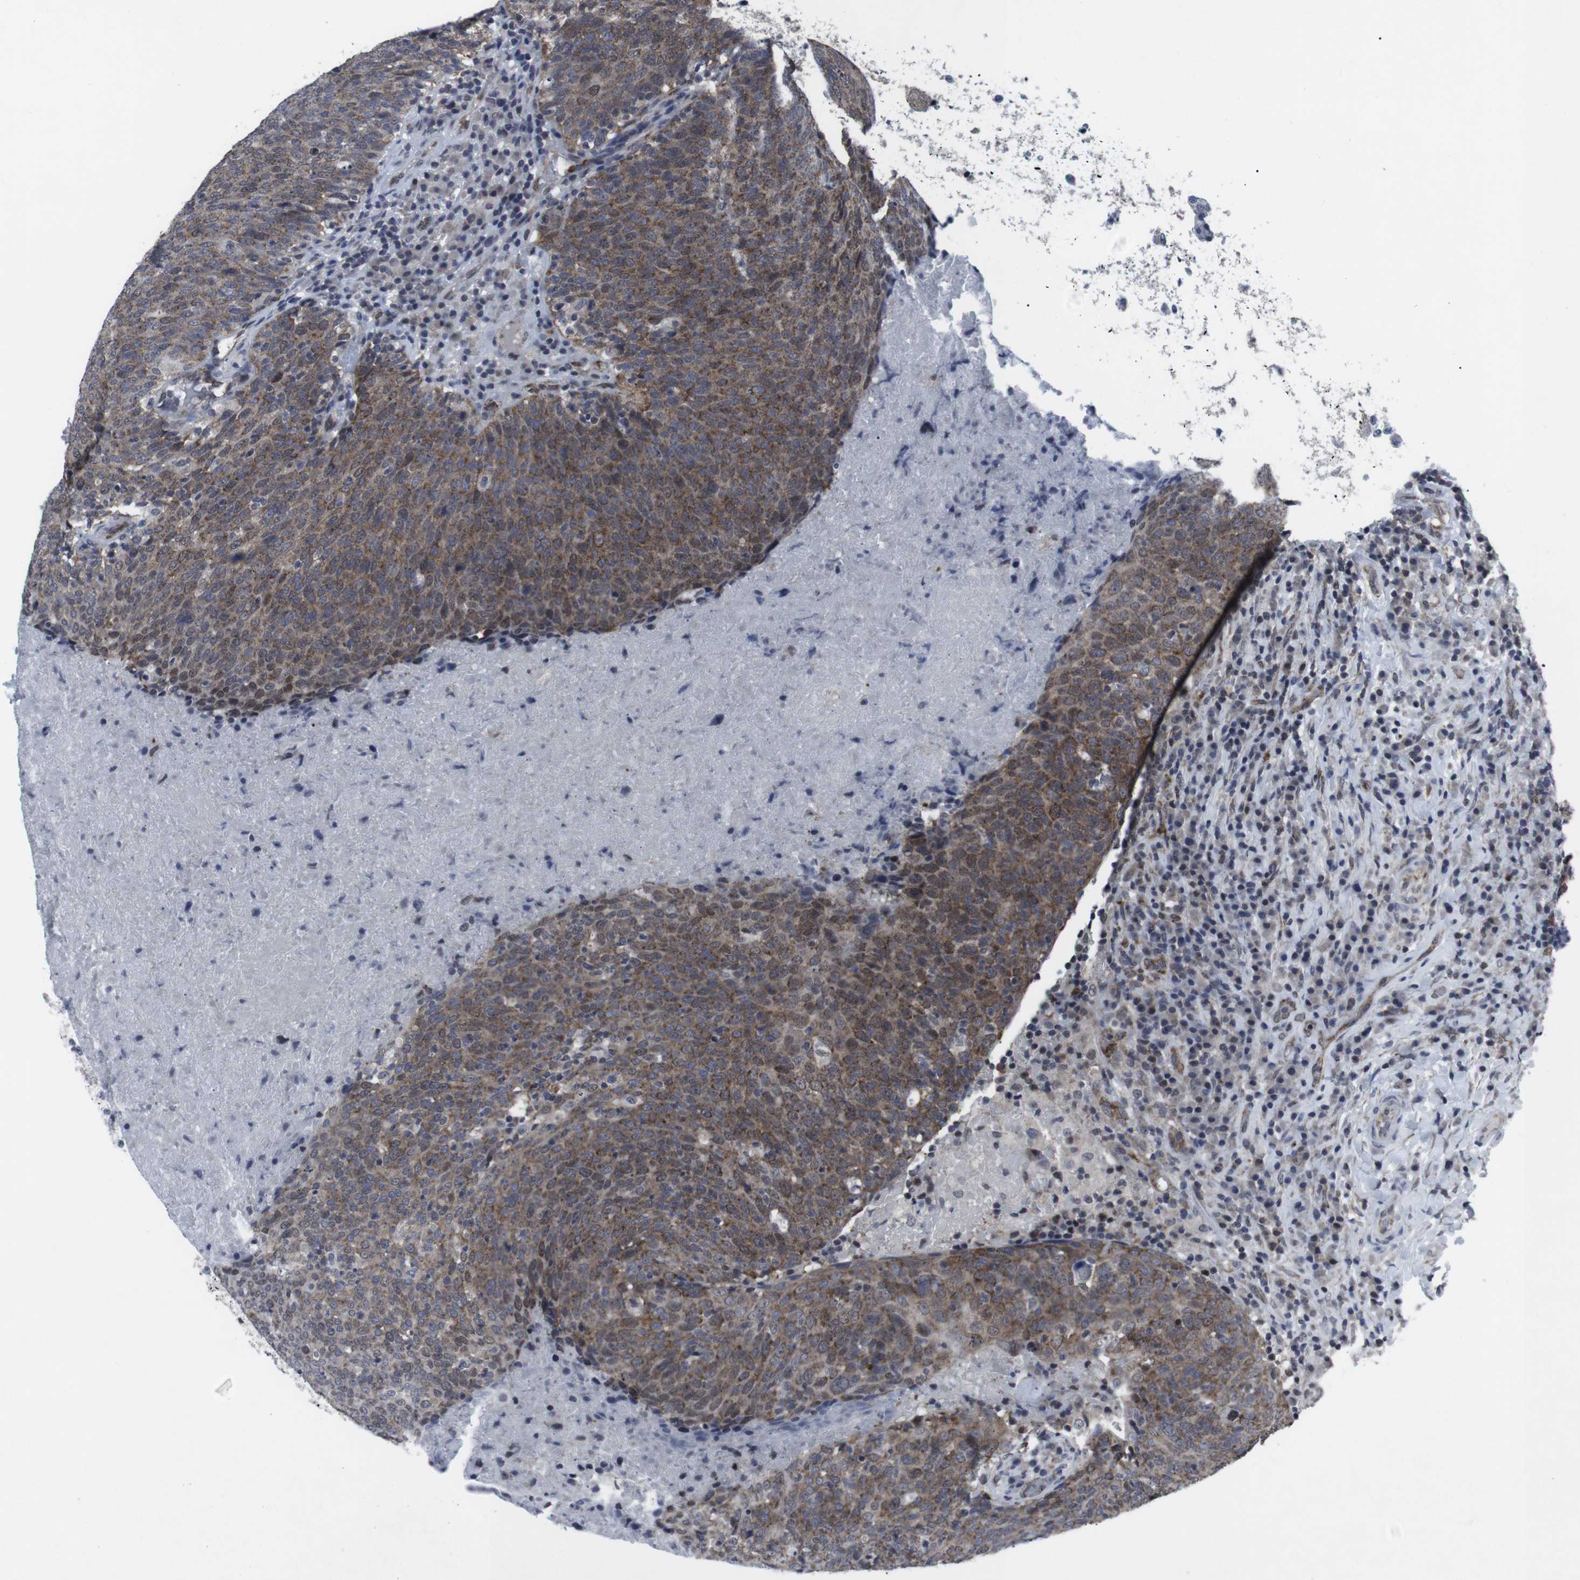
{"staining": {"intensity": "moderate", "quantity": ">75%", "location": "cytoplasmic/membranous"}, "tissue": "head and neck cancer", "cell_type": "Tumor cells", "image_type": "cancer", "snomed": [{"axis": "morphology", "description": "Squamous cell carcinoma, NOS"}, {"axis": "morphology", "description": "Squamous cell carcinoma, metastatic, NOS"}, {"axis": "topography", "description": "Lymph node"}, {"axis": "topography", "description": "Head-Neck"}], "caption": "Head and neck cancer (squamous cell carcinoma) stained with a brown dye shows moderate cytoplasmic/membranous positive expression in about >75% of tumor cells.", "gene": "GEMIN2", "patient": {"sex": "male", "age": 62}}